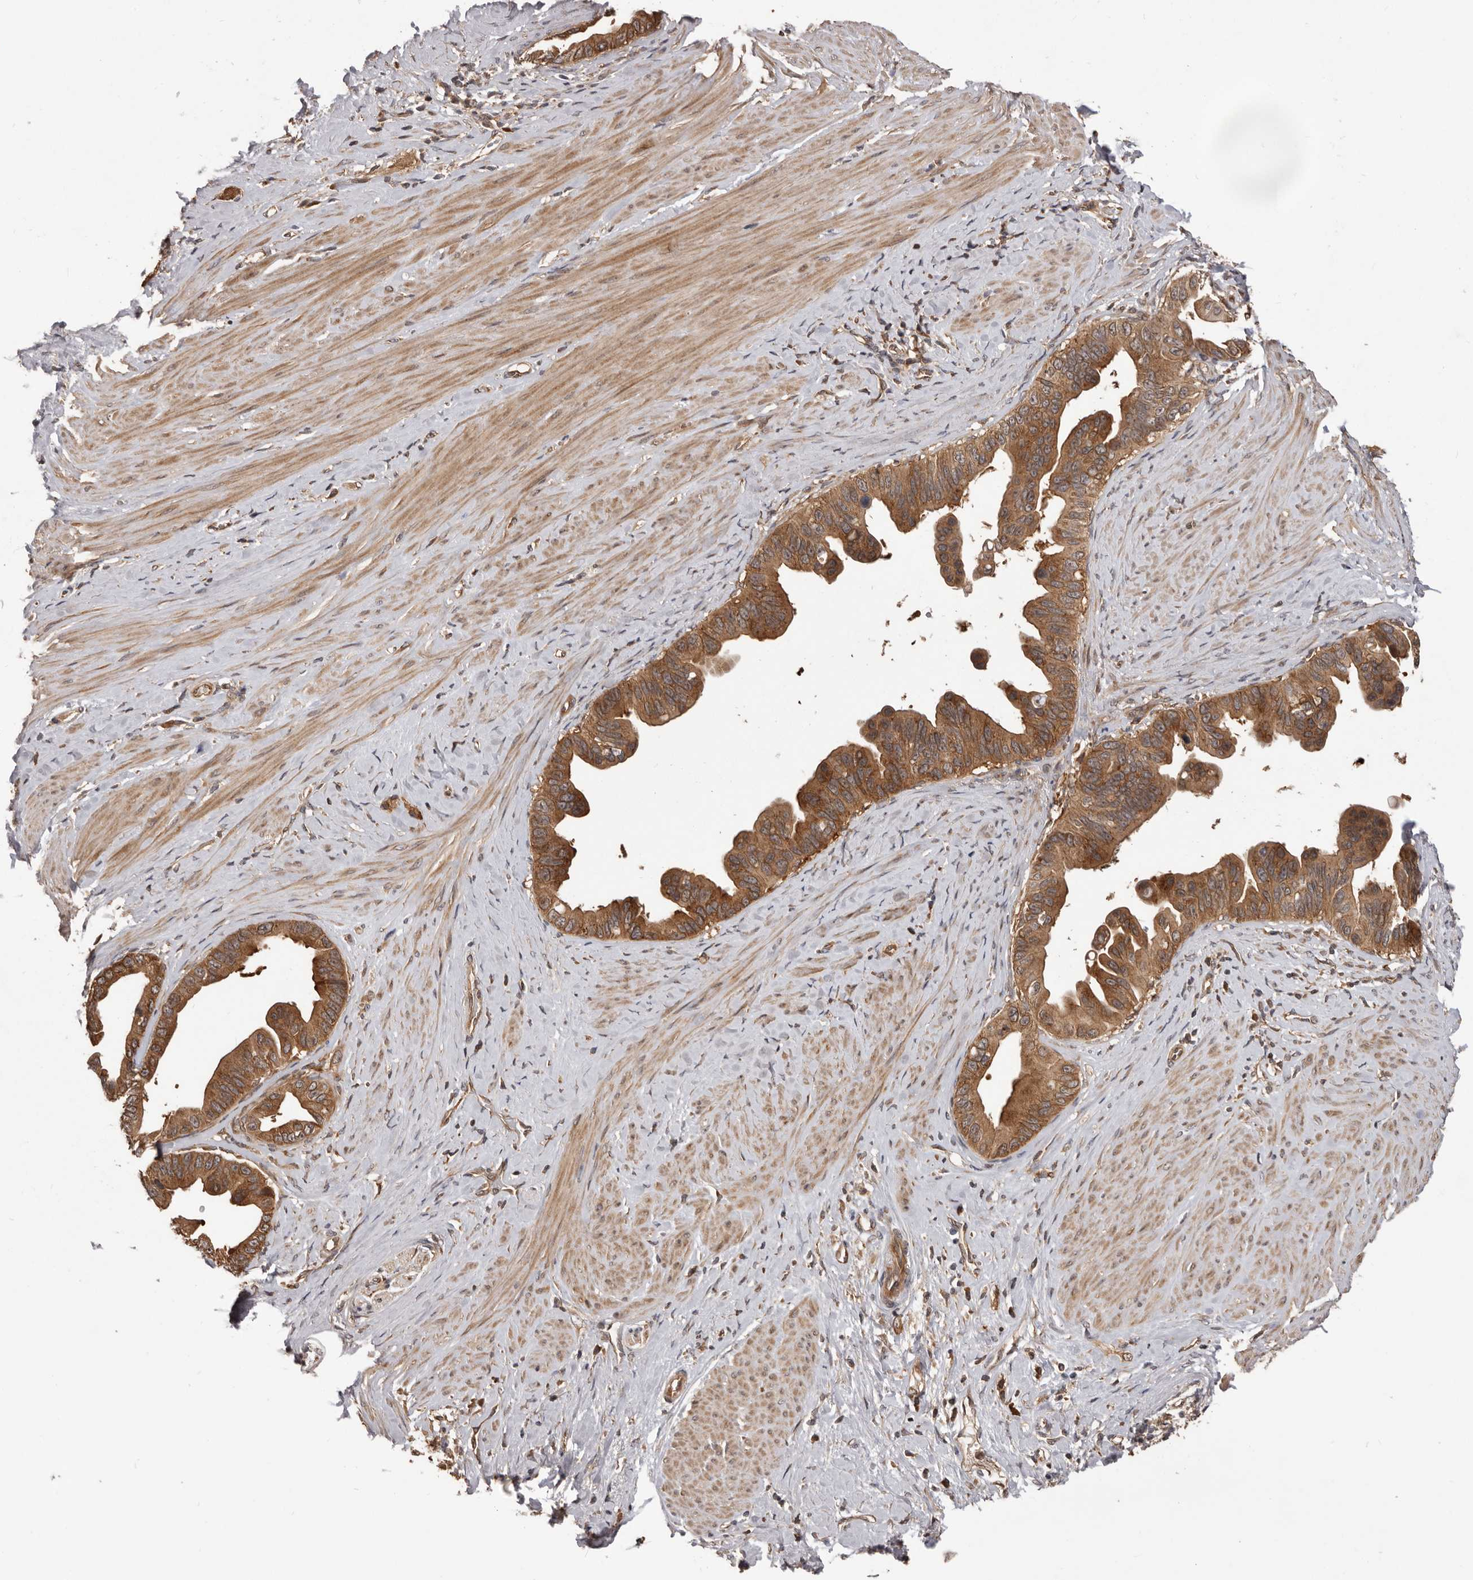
{"staining": {"intensity": "moderate", "quantity": ">75%", "location": "cytoplasmic/membranous"}, "tissue": "pancreatic cancer", "cell_type": "Tumor cells", "image_type": "cancer", "snomed": [{"axis": "morphology", "description": "Adenocarcinoma, NOS"}, {"axis": "topography", "description": "Pancreas"}], "caption": "A medium amount of moderate cytoplasmic/membranous expression is seen in approximately >75% of tumor cells in pancreatic cancer tissue.", "gene": "HBS1L", "patient": {"sex": "female", "age": 56}}